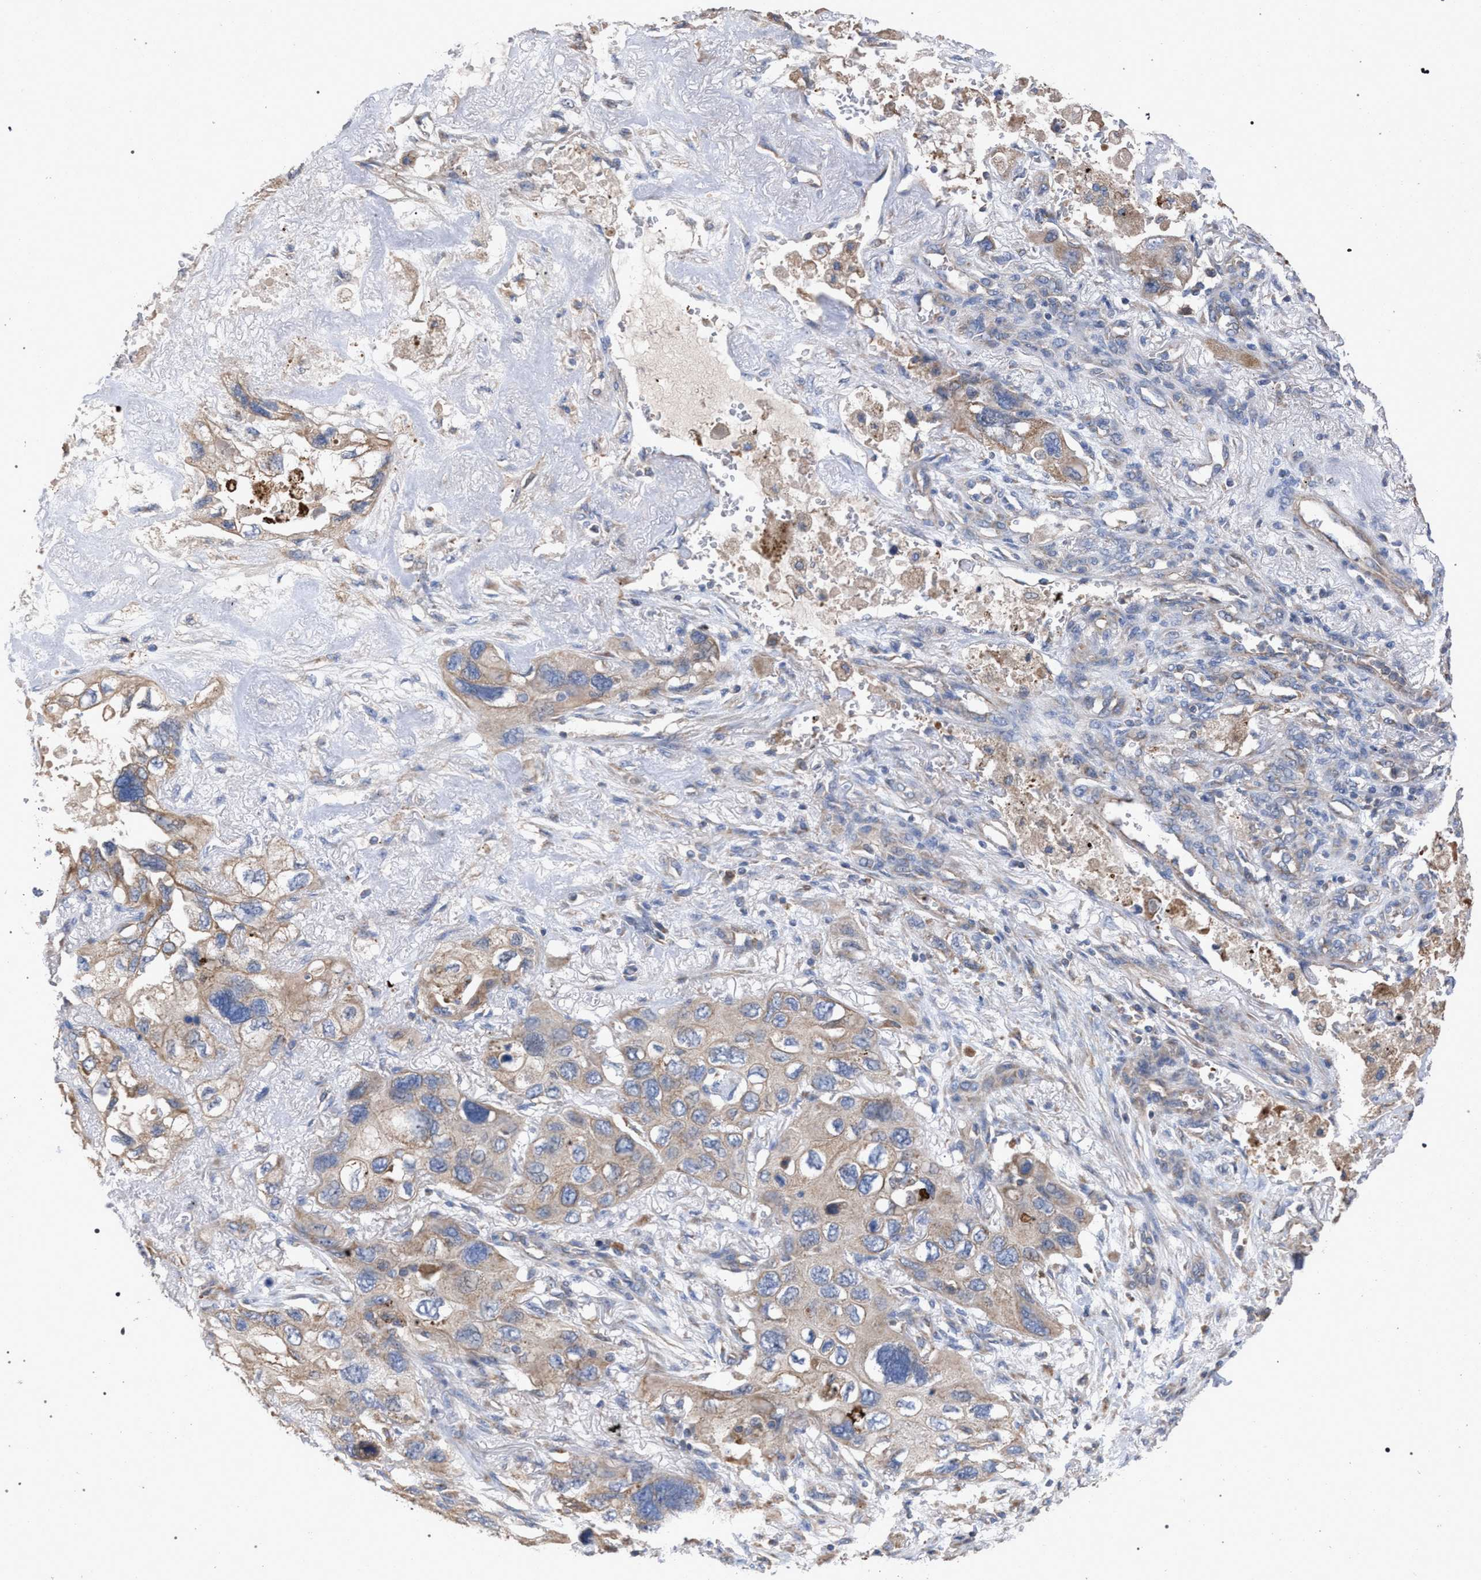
{"staining": {"intensity": "weak", "quantity": ">75%", "location": "cytoplasmic/membranous"}, "tissue": "lung cancer", "cell_type": "Tumor cells", "image_type": "cancer", "snomed": [{"axis": "morphology", "description": "Squamous cell carcinoma, NOS"}, {"axis": "topography", "description": "Lung"}], "caption": "A brown stain labels weak cytoplasmic/membranous expression of a protein in lung cancer (squamous cell carcinoma) tumor cells. (DAB = brown stain, brightfield microscopy at high magnification).", "gene": "BCL2L12", "patient": {"sex": "female", "age": 73}}